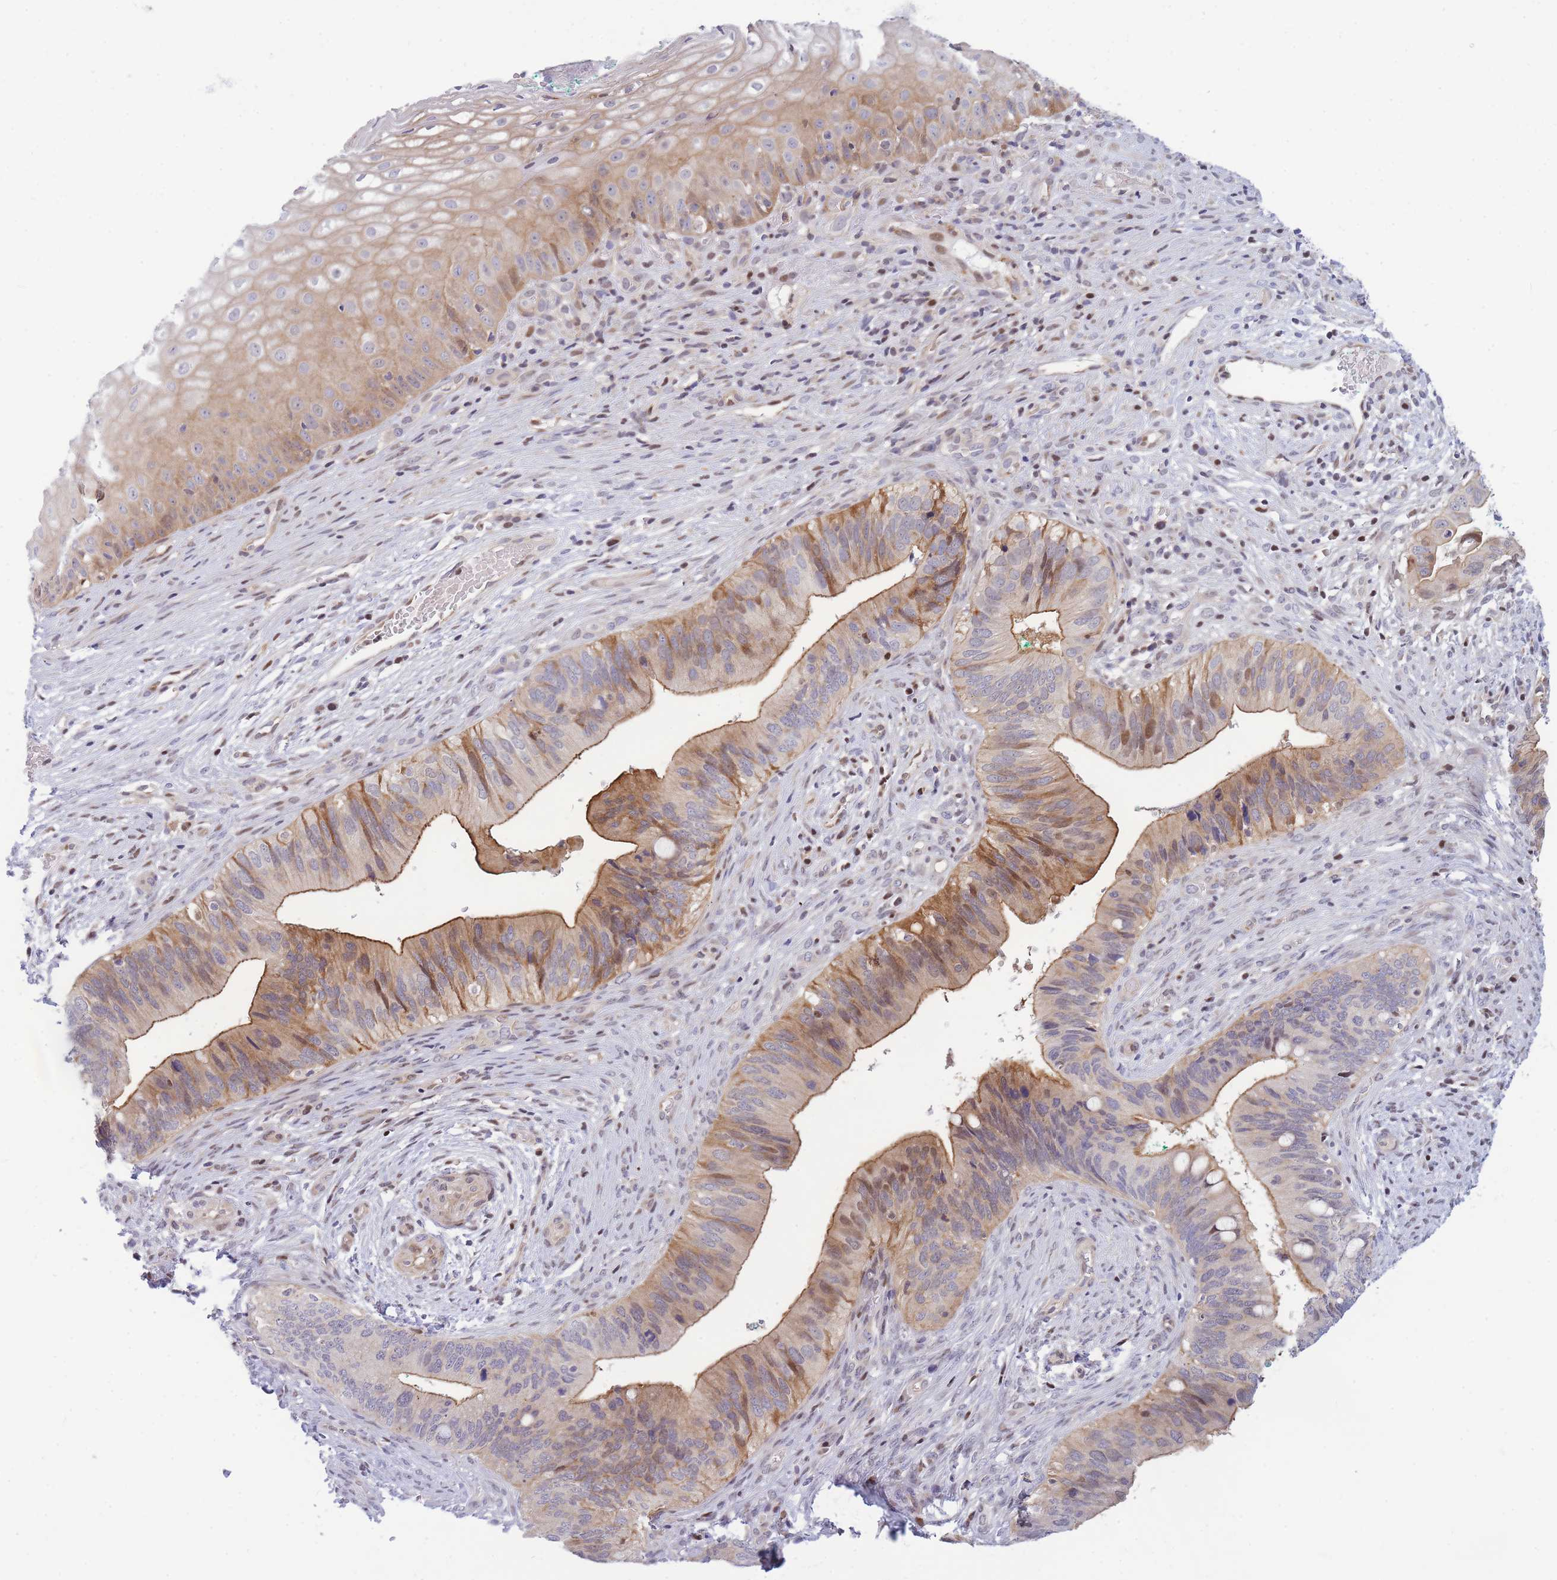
{"staining": {"intensity": "moderate", "quantity": "25%-75%", "location": "cytoplasmic/membranous,nuclear"}, "tissue": "cervical cancer", "cell_type": "Tumor cells", "image_type": "cancer", "snomed": [{"axis": "morphology", "description": "Adenocarcinoma, NOS"}, {"axis": "topography", "description": "Cervix"}], "caption": "Human cervical adenocarcinoma stained with a protein marker demonstrates moderate staining in tumor cells.", "gene": "CRACD", "patient": {"sex": "female", "age": 42}}